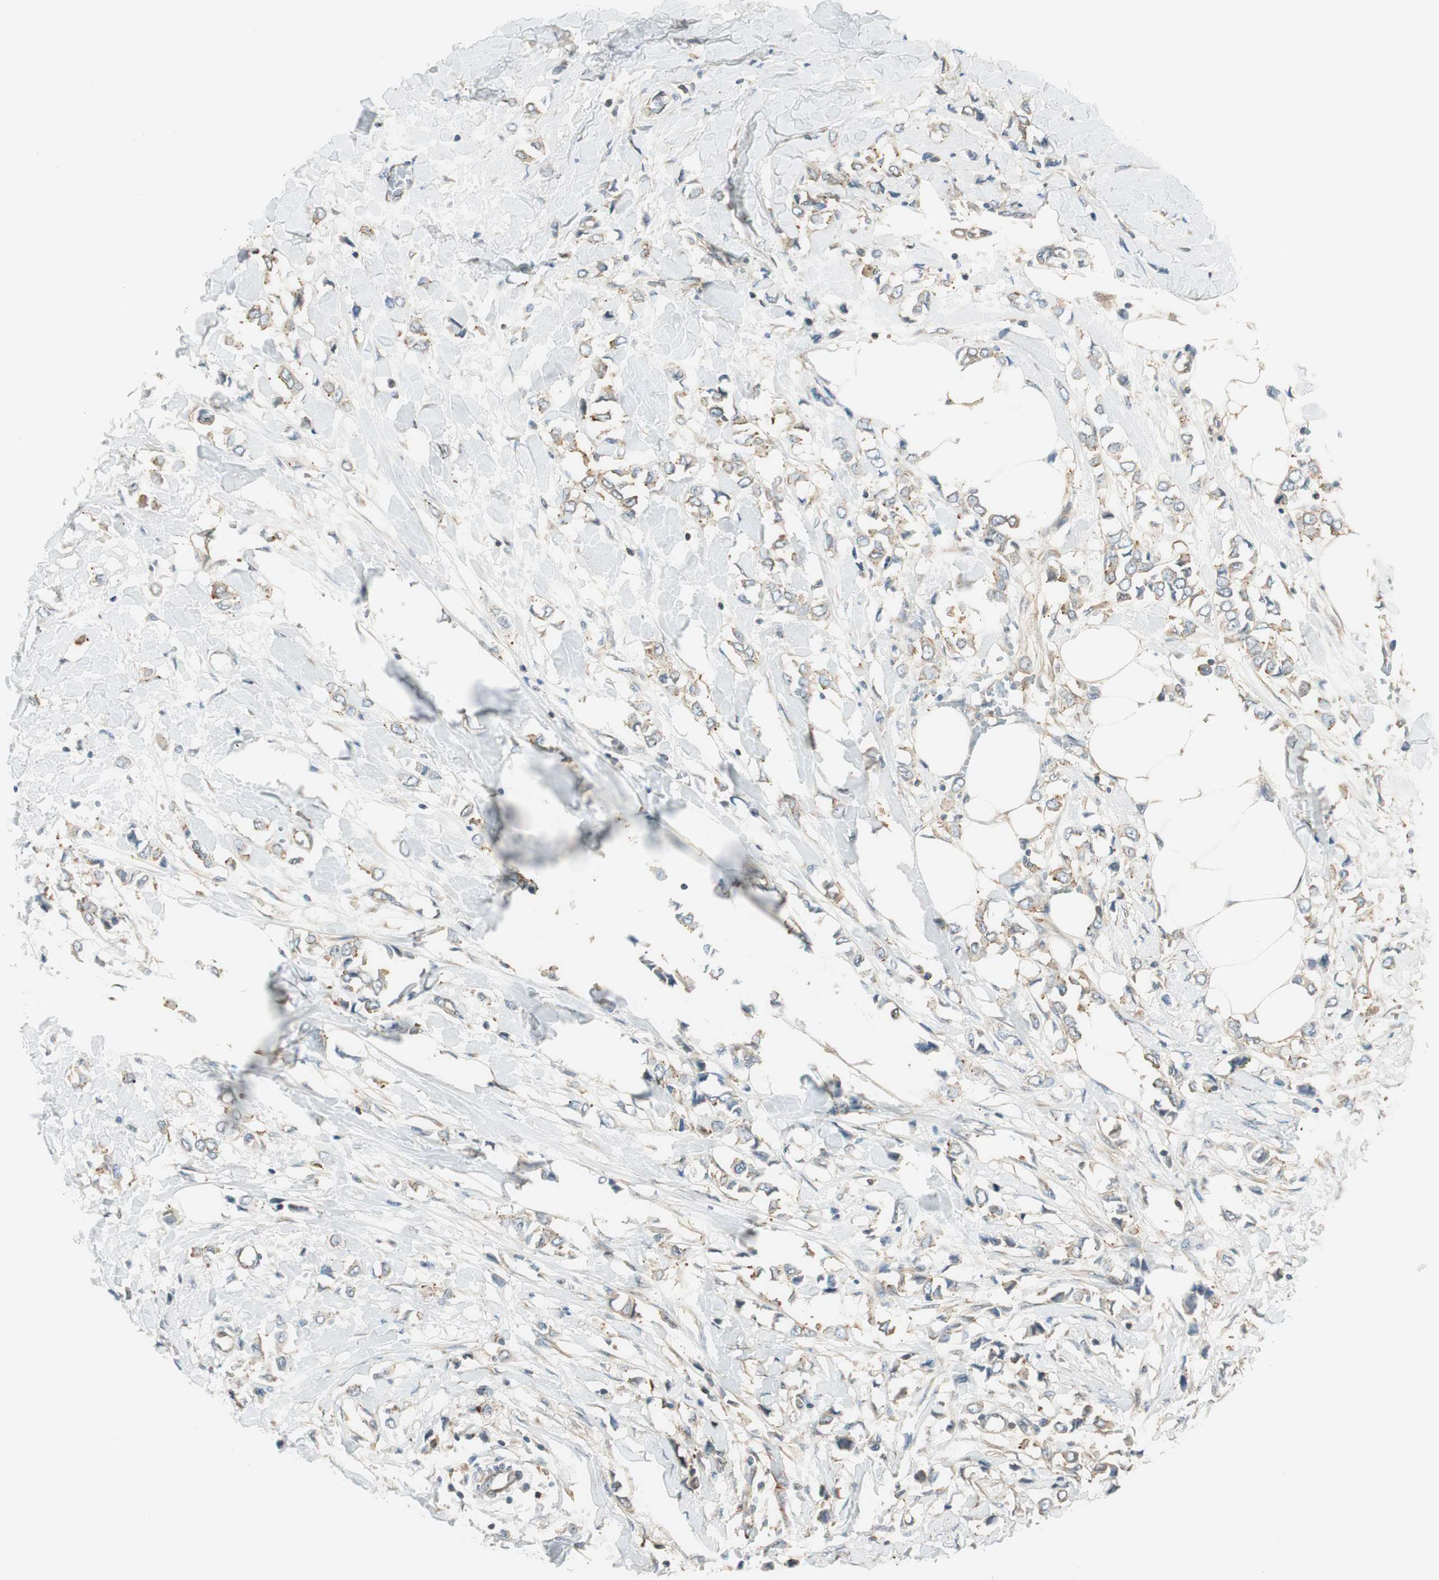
{"staining": {"intensity": "moderate", "quantity": ">75%", "location": "cytoplasmic/membranous"}, "tissue": "breast cancer", "cell_type": "Tumor cells", "image_type": "cancer", "snomed": [{"axis": "morphology", "description": "Lobular carcinoma"}, {"axis": "topography", "description": "Breast"}], "caption": "An immunohistochemistry photomicrograph of neoplastic tissue is shown. Protein staining in brown labels moderate cytoplasmic/membranous positivity in breast cancer within tumor cells. Using DAB (brown) and hematoxylin (blue) stains, captured at high magnification using brightfield microscopy.", "gene": "PI4K2B", "patient": {"sex": "female", "age": 51}}